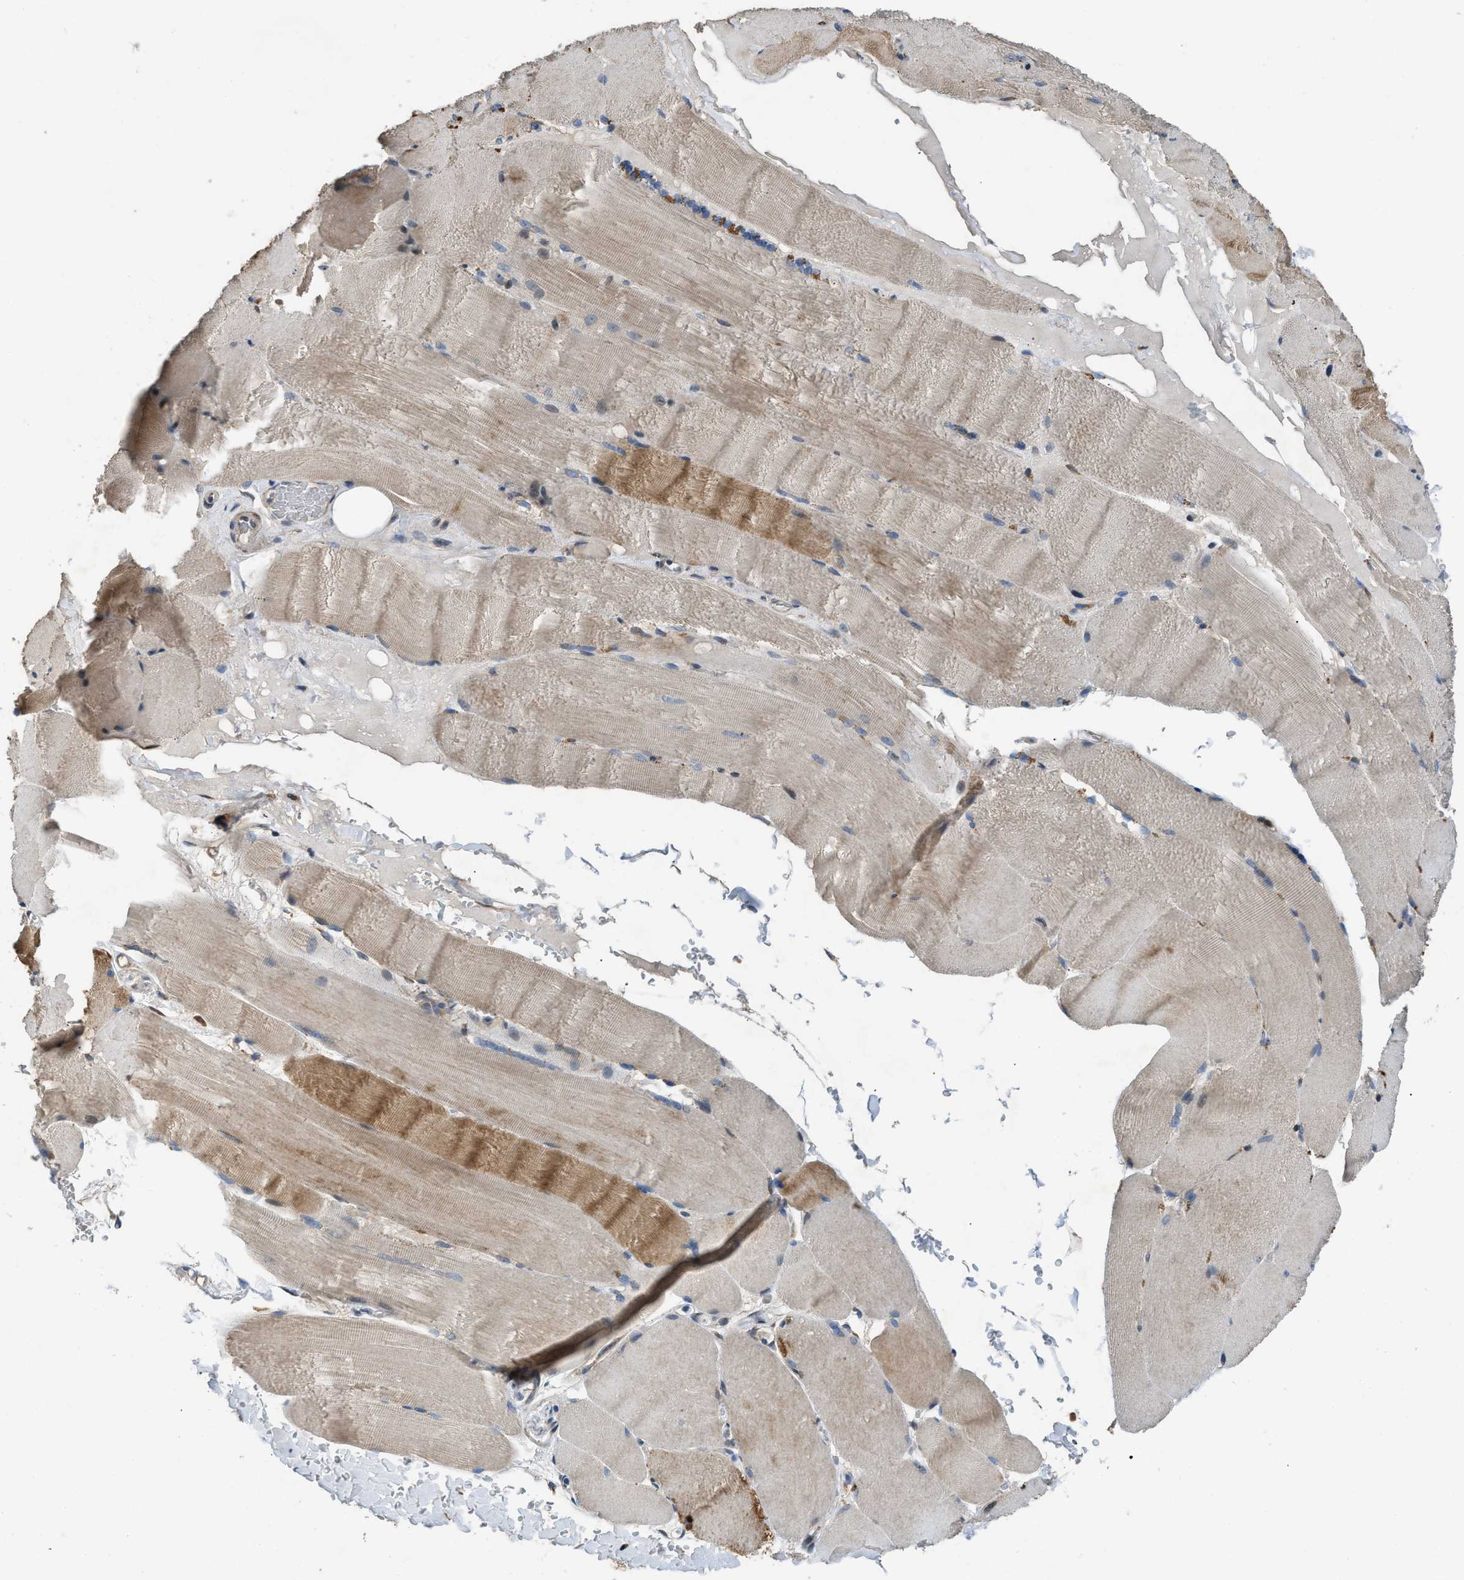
{"staining": {"intensity": "moderate", "quantity": "25%-75%", "location": "cytoplasmic/membranous"}, "tissue": "skeletal muscle", "cell_type": "Myocytes", "image_type": "normal", "snomed": [{"axis": "morphology", "description": "Normal tissue, NOS"}, {"axis": "topography", "description": "Skin"}, {"axis": "topography", "description": "Skeletal muscle"}], "caption": "Immunohistochemistry (IHC) histopathology image of benign human skeletal muscle stained for a protein (brown), which displays medium levels of moderate cytoplasmic/membranous positivity in about 25%-75% of myocytes.", "gene": "TMEM150A", "patient": {"sex": "male", "age": 83}}